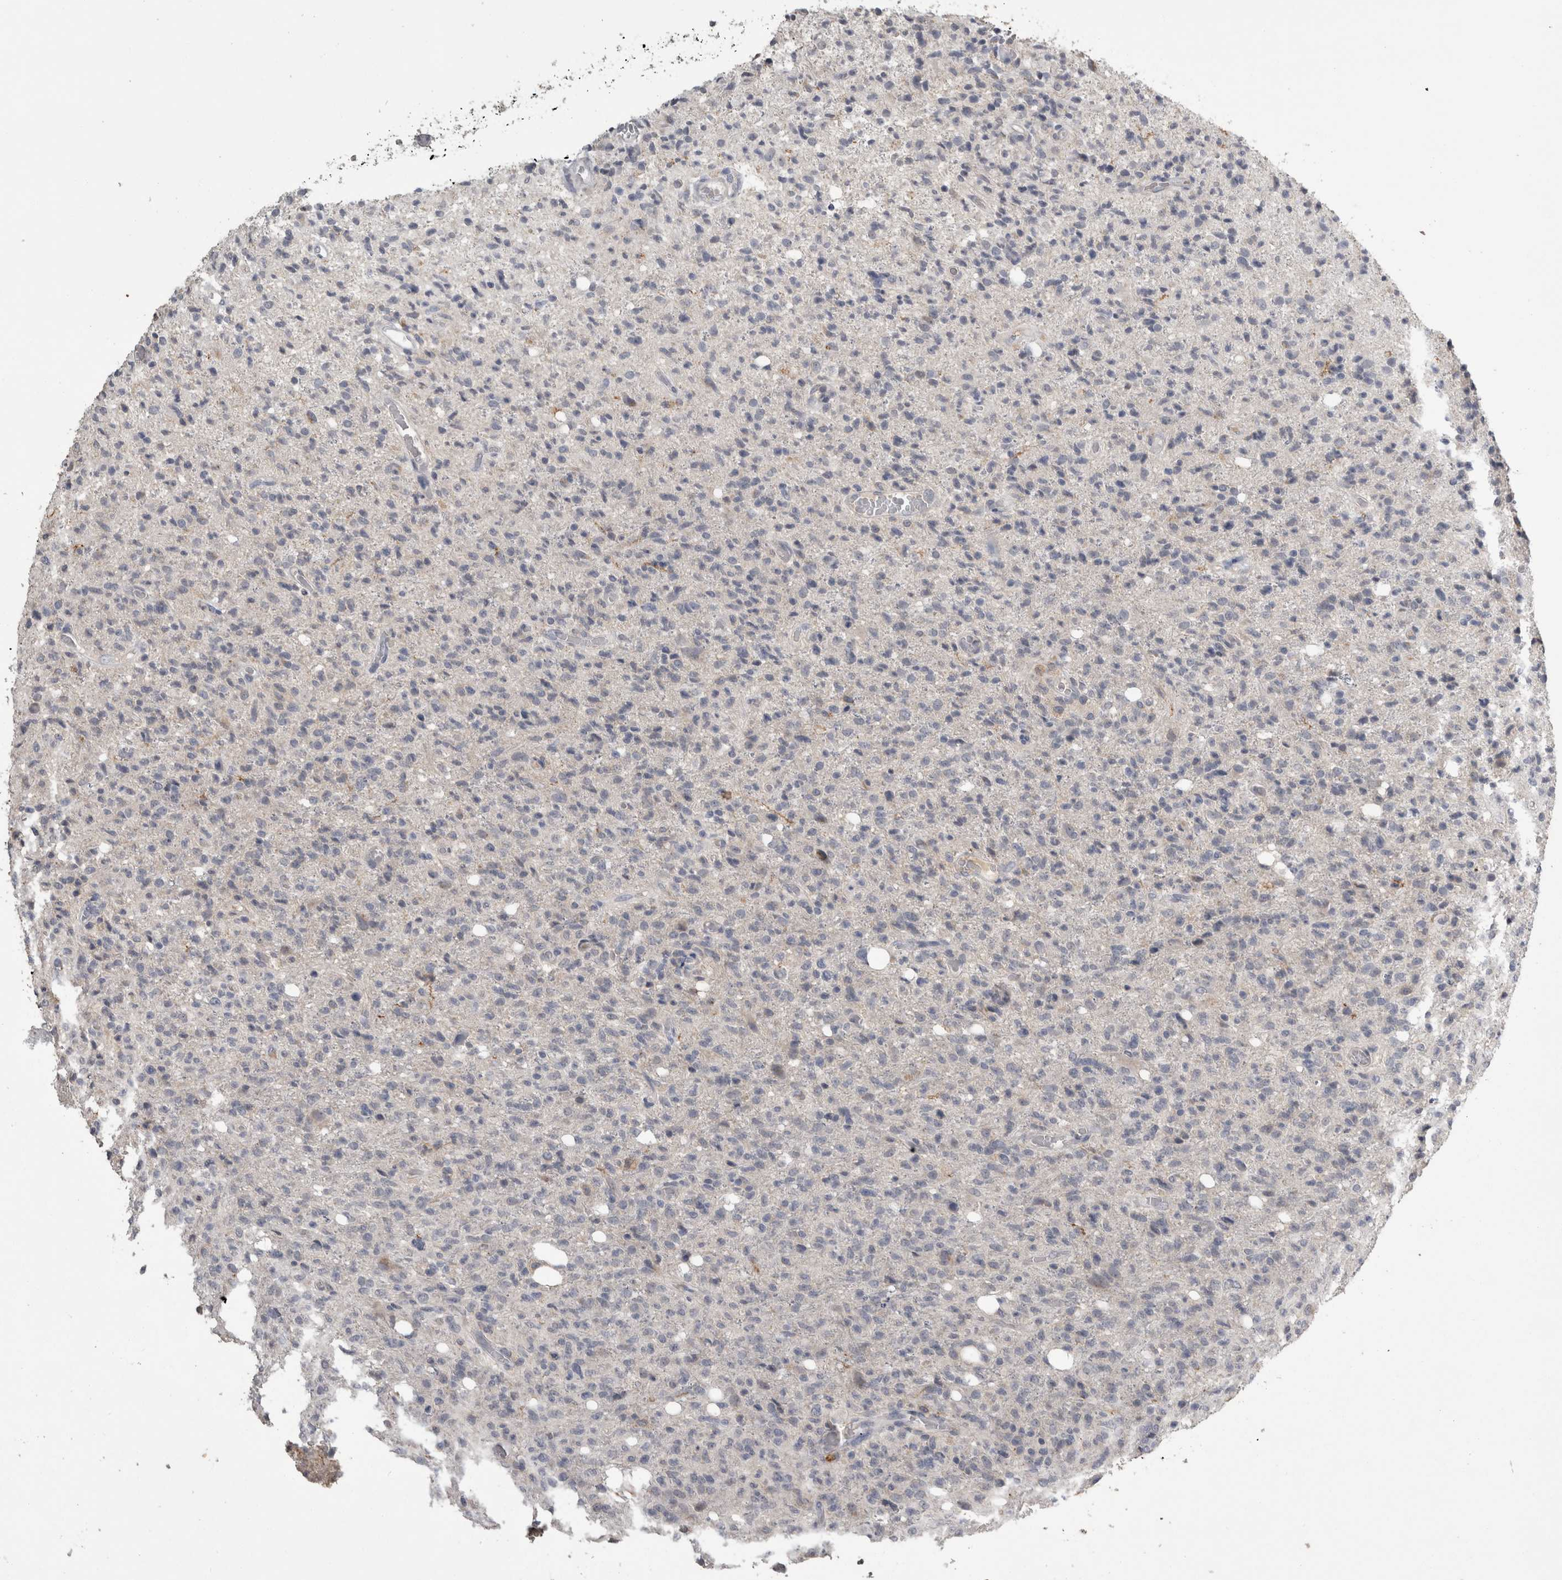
{"staining": {"intensity": "negative", "quantity": "none", "location": "none"}, "tissue": "glioma", "cell_type": "Tumor cells", "image_type": "cancer", "snomed": [{"axis": "morphology", "description": "Glioma, malignant, High grade"}, {"axis": "topography", "description": "Brain"}], "caption": "This is an immunohistochemistry (IHC) histopathology image of human malignant high-grade glioma. There is no expression in tumor cells.", "gene": "ANXA13", "patient": {"sex": "female", "age": 57}}